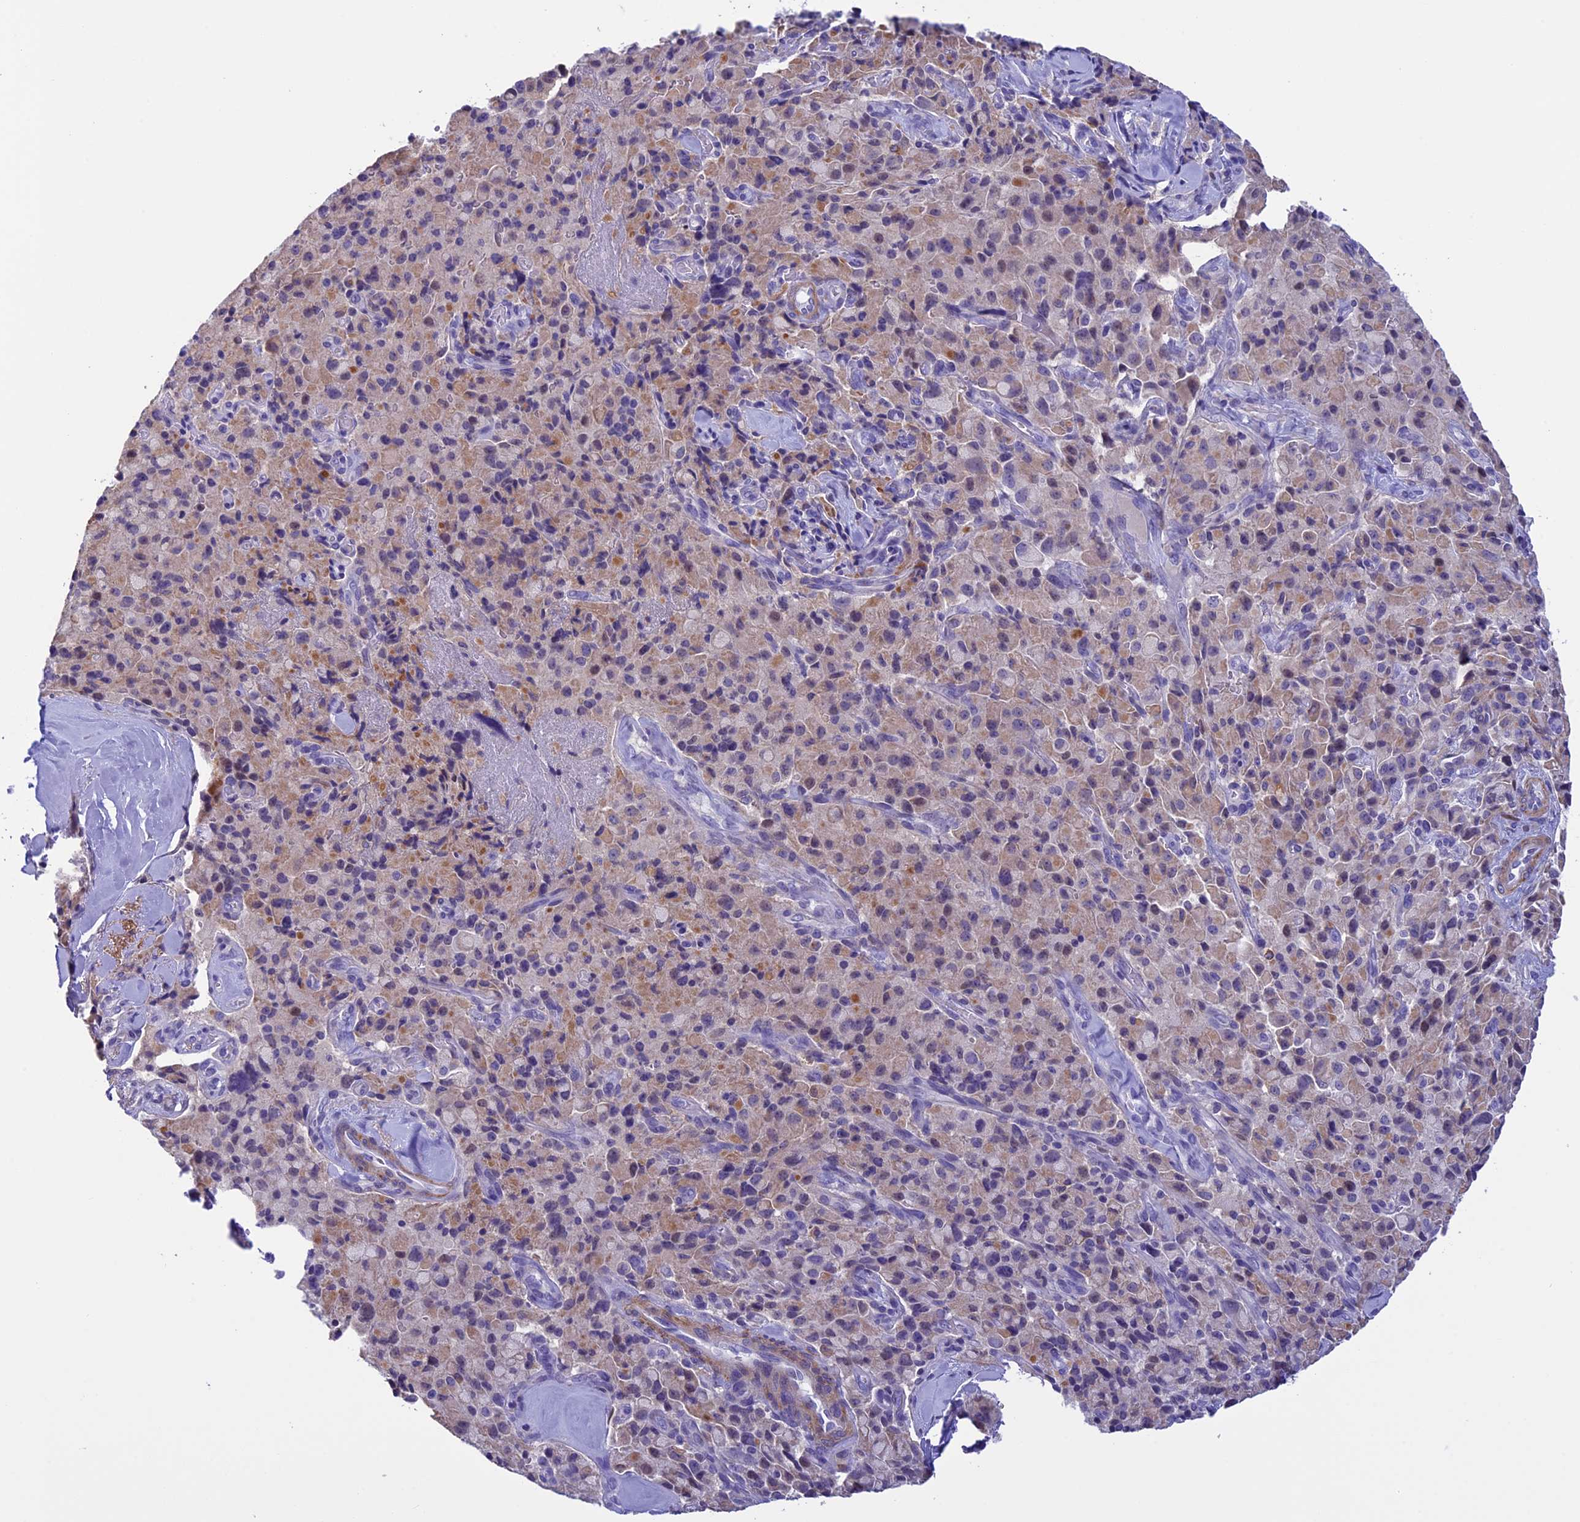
{"staining": {"intensity": "weak", "quantity": "<25%", "location": "cytoplasmic/membranous"}, "tissue": "pancreatic cancer", "cell_type": "Tumor cells", "image_type": "cancer", "snomed": [{"axis": "morphology", "description": "Adenocarcinoma, NOS"}, {"axis": "topography", "description": "Pancreas"}], "caption": "Immunohistochemistry of pancreatic cancer (adenocarcinoma) demonstrates no positivity in tumor cells.", "gene": "IGSF6", "patient": {"sex": "male", "age": 65}}